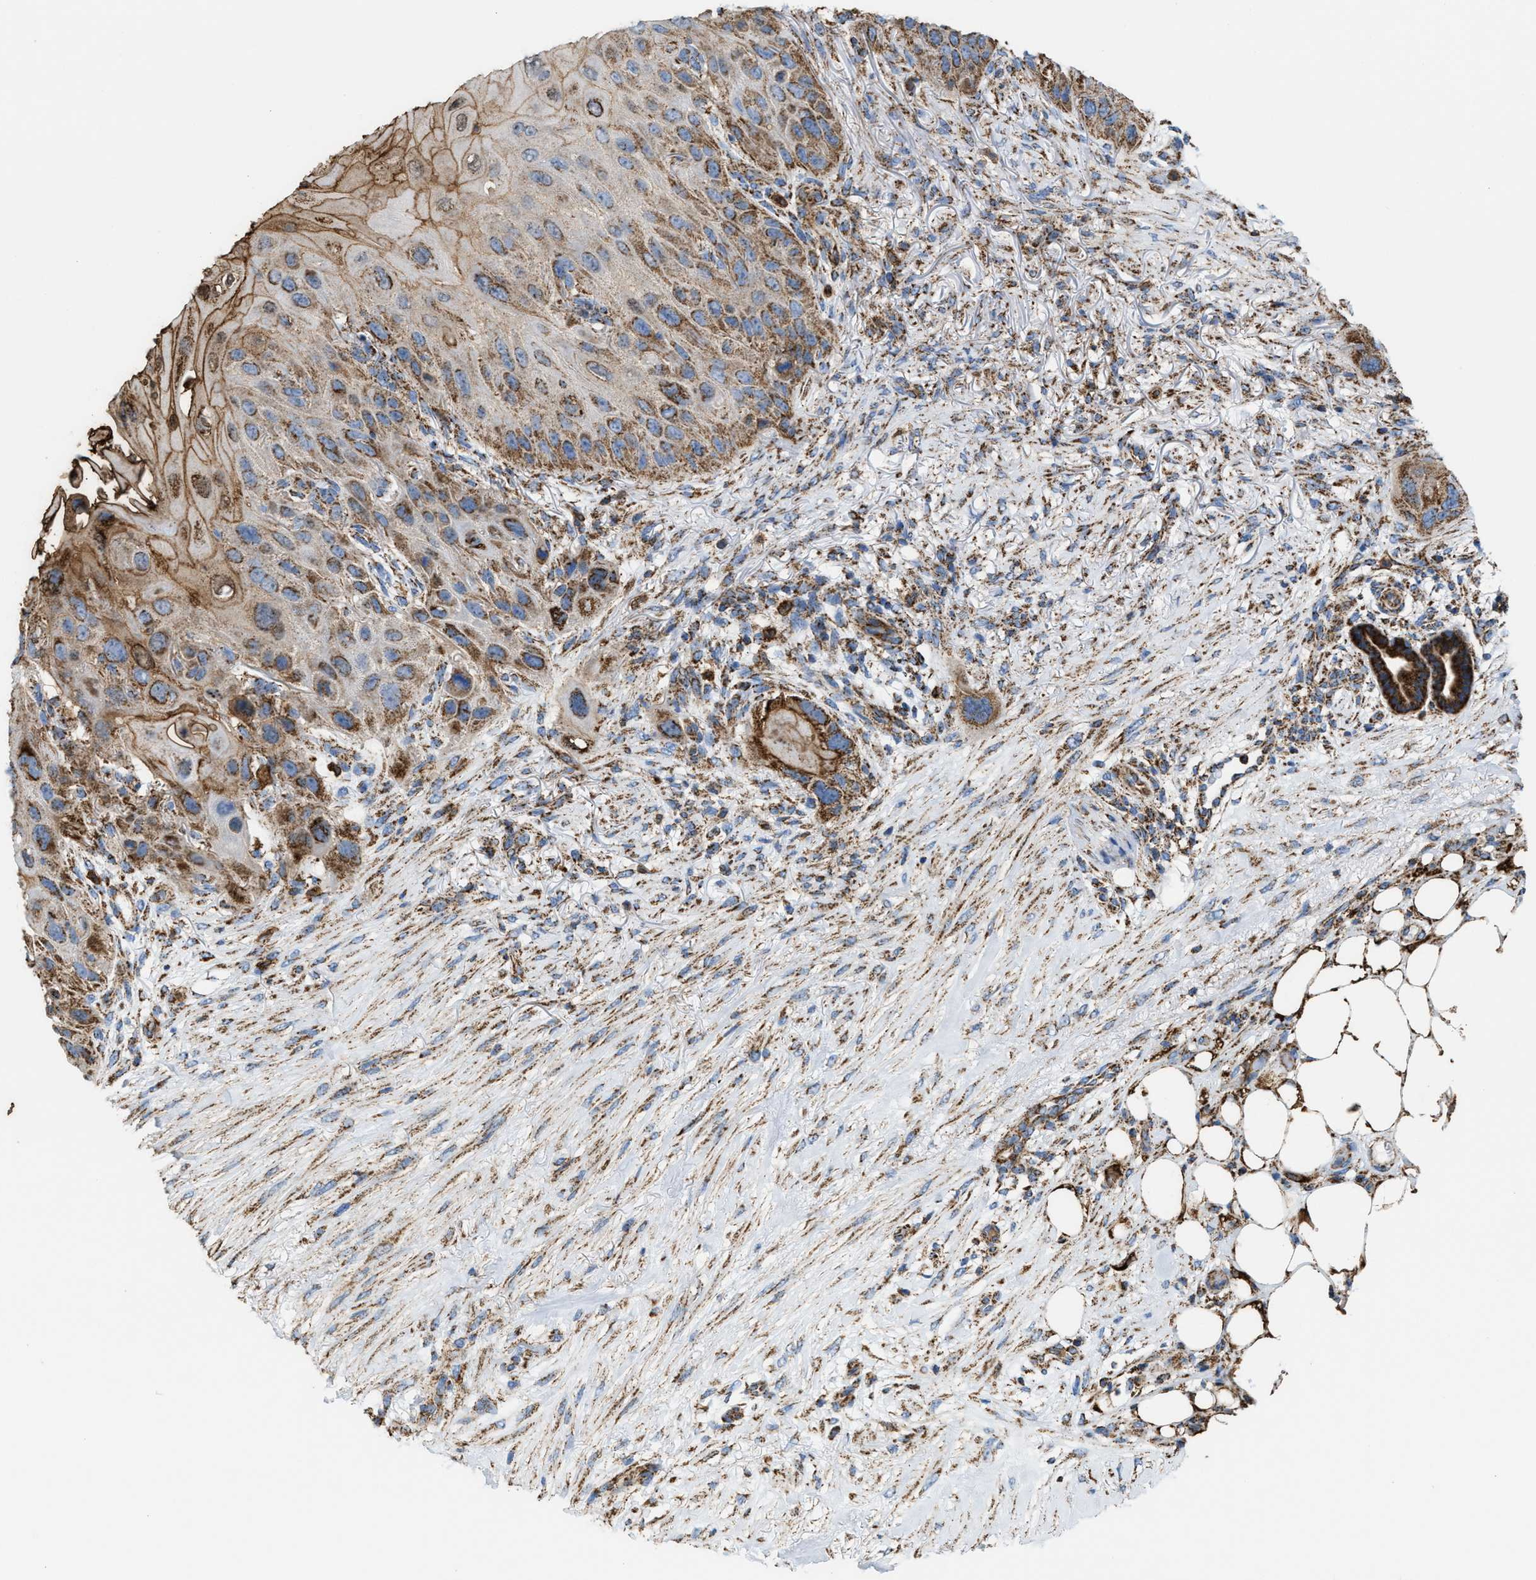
{"staining": {"intensity": "moderate", "quantity": ">75%", "location": "cytoplasmic/membranous"}, "tissue": "skin cancer", "cell_type": "Tumor cells", "image_type": "cancer", "snomed": [{"axis": "morphology", "description": "Squamous cell carcinoma, NOS"}, {"axis": "topography", "description": "Skin"}], "caption": "A brown stain shows moderate cytoplasmic/membranous positivity of a protein in human skin squamous cell carcinoma tumor cells. Using DAB (3,3'-diaminobenzidine) (brown) and hematoxylin (blue) stains, captured at high magnification using brightfield microscopy.", "gene": "ECHS1", "patient": {"sex": "female", "age": 77}}